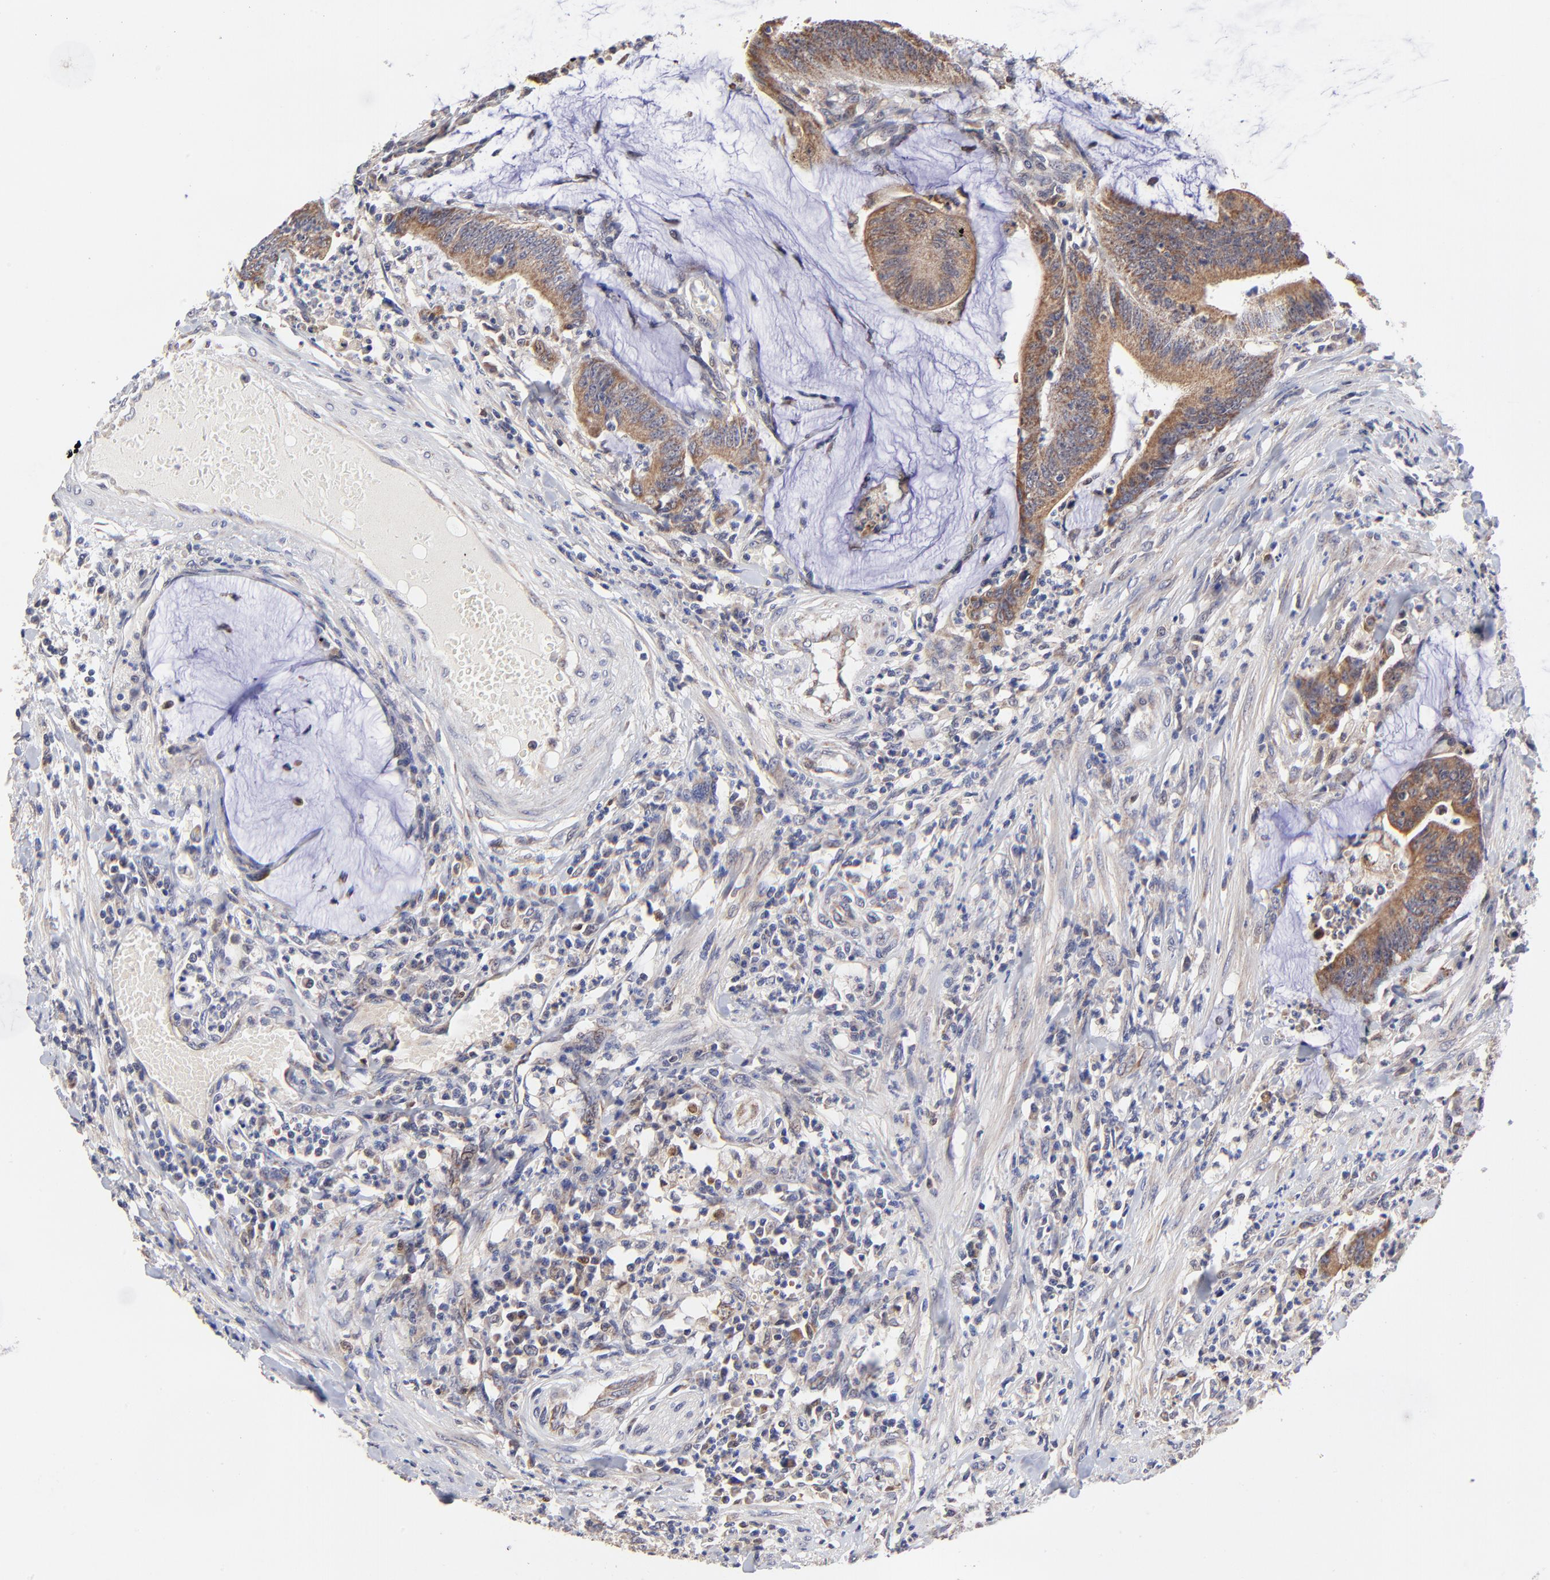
{"staining": {"intensity": "moderate", "quantity": ">75%", "location": "cytoplasmic/membranous"}, "tissue": "colorectal cancer", "cell_type": "Tumor cells", "image_type": "cancer", "snomed": [{"axis": "morphology", "description": "Adenocarcinoma, NOS"}, {"axis": "topography", "description": "Rectum"}], "caption": "Moderate cytoplasmic/membranous protein expression is present in approximately >75% of tumor cells in colorectal cancer (adenocarcinoma). (DAB IHC, brown staining for protein, blue staining for nuclei).", "gene": "FBXL12", "patient": {"sex": "female", "age": 66}}